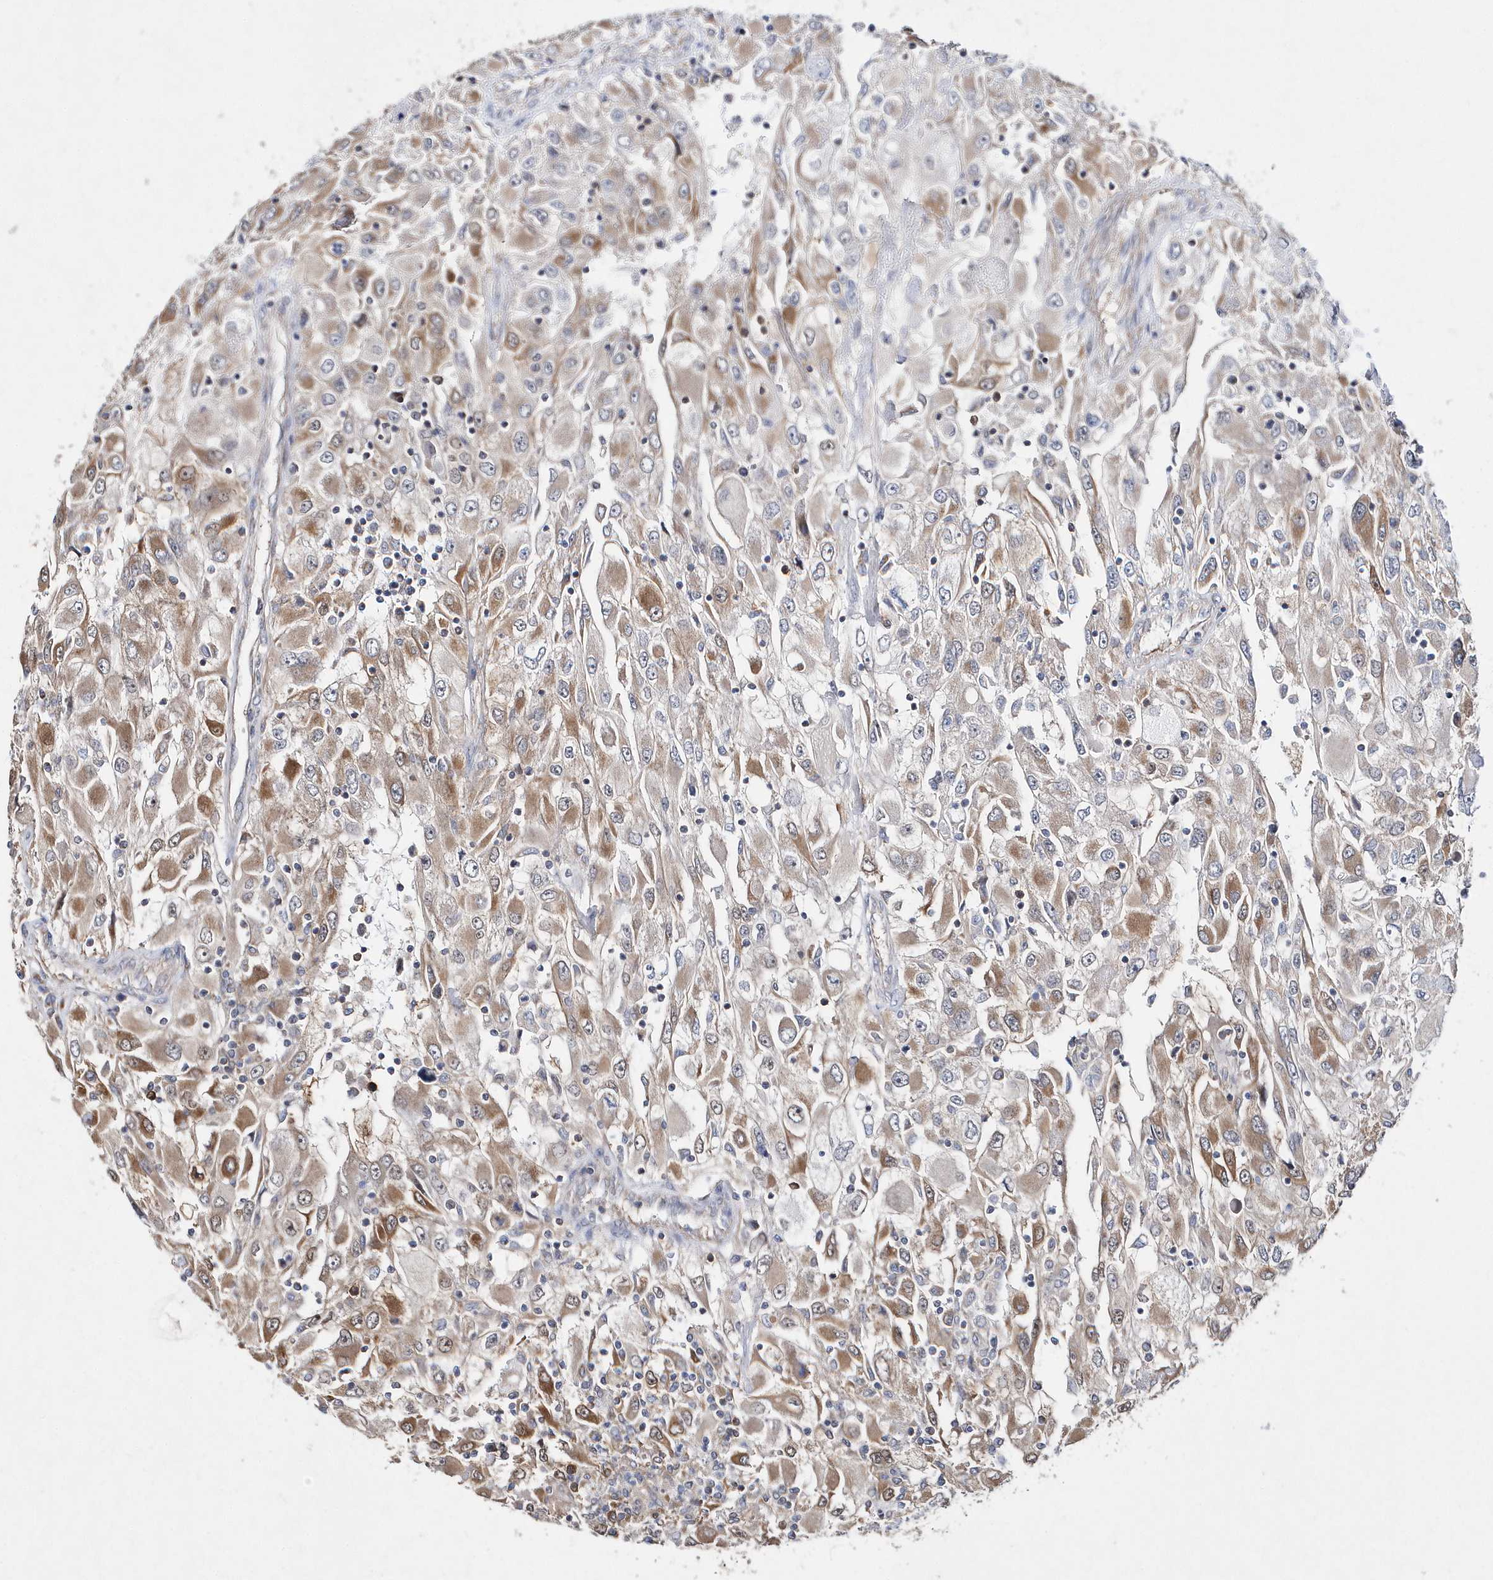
{"staining": {"intensity": "moderate", "quantity": ">75%", "location": "cytoplasmic/membranous"}, "tissue": "renal cancer", "cell_type": "Tumor cells", "image_type": "cancer", "snomed": [{"axis": "morphology", "description": "Adenocarcinoma, NOS"}, {"axis": "topography", "description": "Kidney"}], "caption": "Human renal adenocarcinoma stained with a protein marker shows moderate staining in tumor cells.", "gene": "JKAMP", "patient": {"sex": "female", "age": 52}}